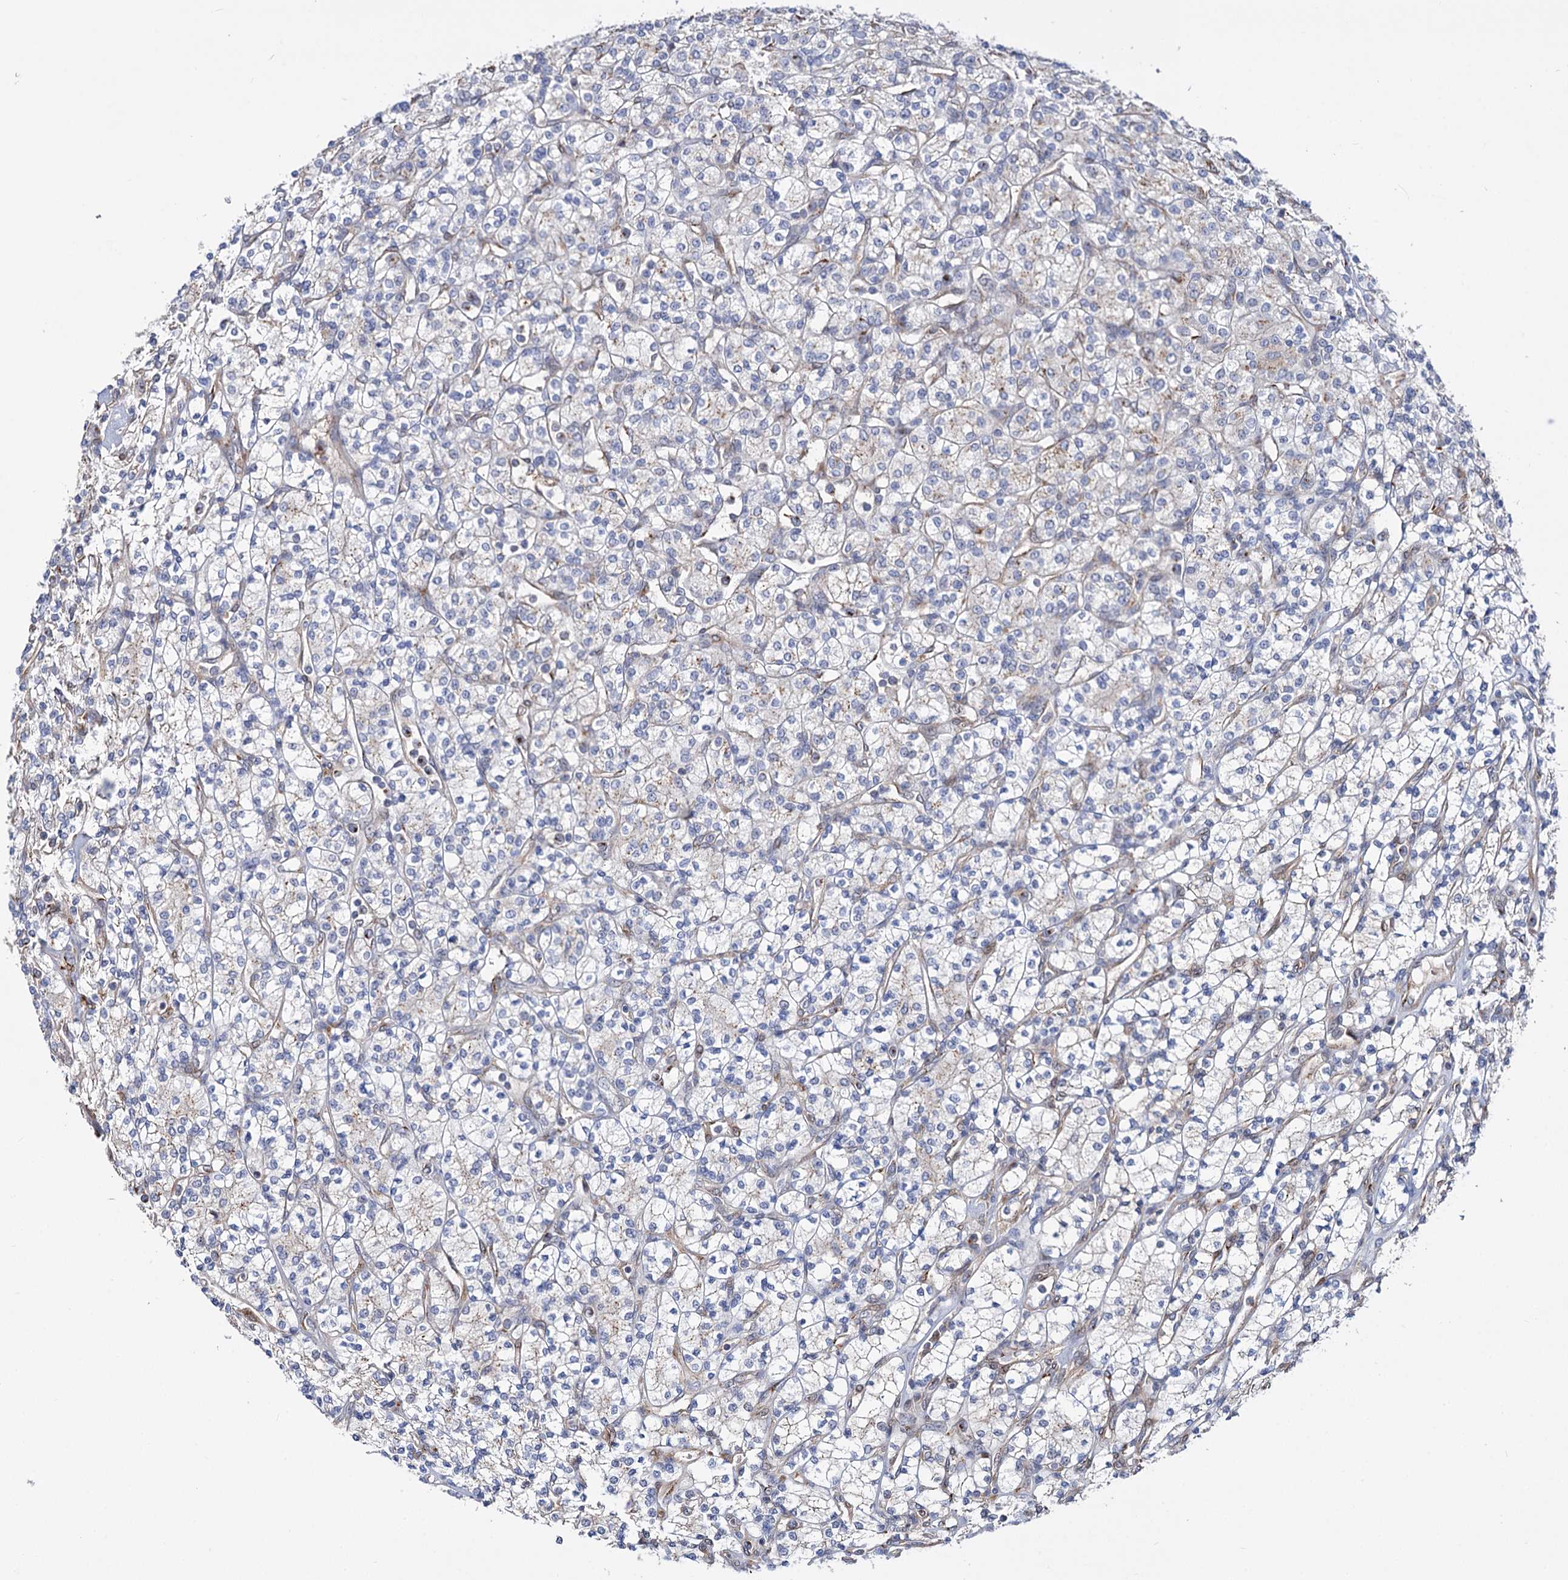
{"staining": {"intensity": "negative", "quantity": "none", "location": "none"}, "tissue": "renal cancer", "cell_type": "Tumor cells", "image_type": "cancer", "snomed": [{"axis": "morphology", "description": "Adenocarcinoma, NOS"}, {"axis": "topography", "description": "Kidney"}], "caption": "Immunohistochemistry photomicrograph of neoplastic tissue: human renal cancer stained with DAB (3,3'-diaminobenzidine) shows no significant protein expression in tumor cells.", "gene": "C11orf96", "patient": {"sex": "male", "age": 77}}